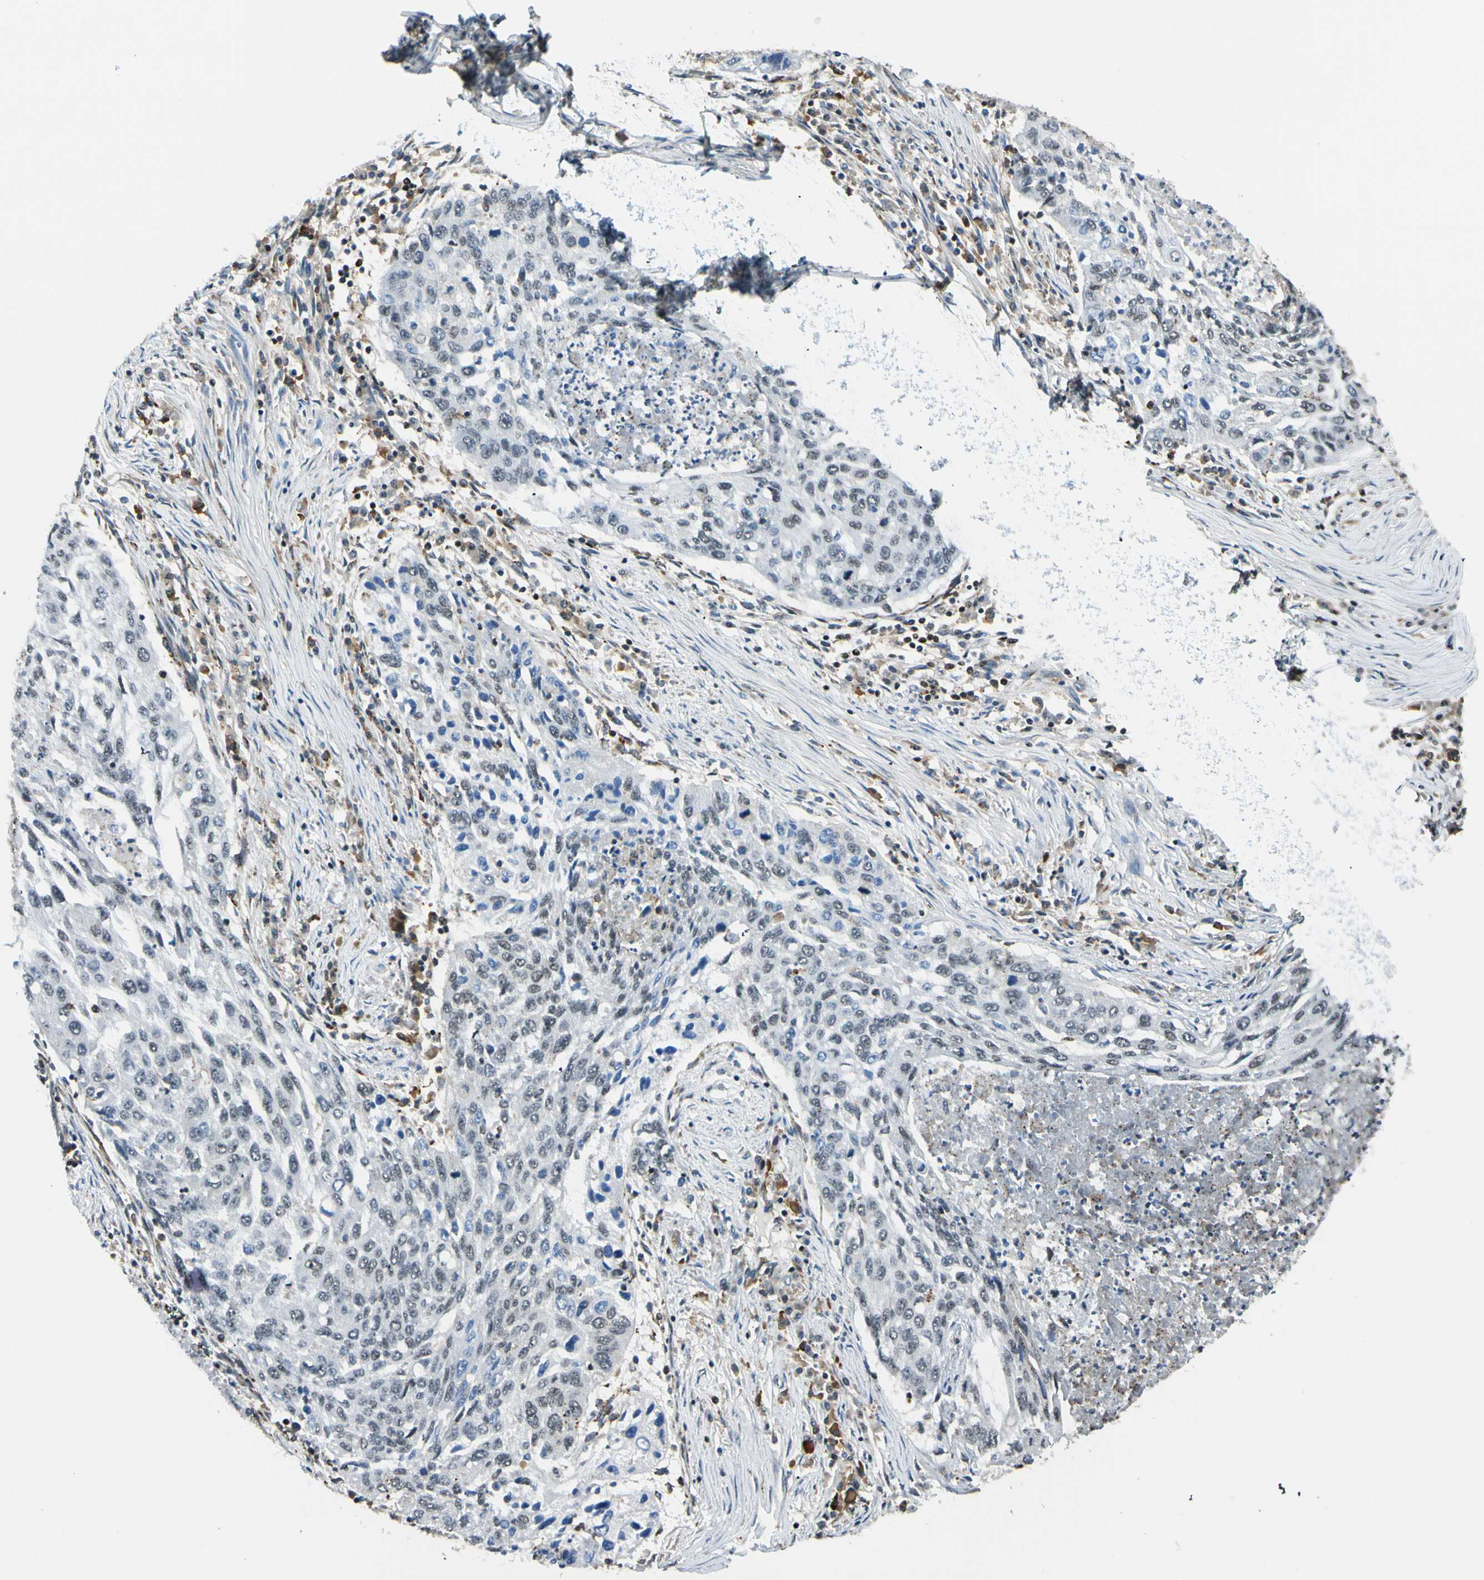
{"staining": {"intensity": "weak", "quantity": "<25%", "location": "nuclear"}, "tissue": "lung cancer", "cell_type": "Tumor cells", "image_type": "cancer", "snomed": [{"axis": "morphology", "description": "Squamous cell carcinoma, NOS"}, {"axis": "topography", "description": "Lung"}], "caption": "High magnification brightfield microscopy of lung squamous cell carcinoma stained with DAB (brown) and counterstained with hematoxylin (blue): tumor cells show no significant expression.", "gene": "DAXX", "patient": {"sex": "female", "age": 63}}